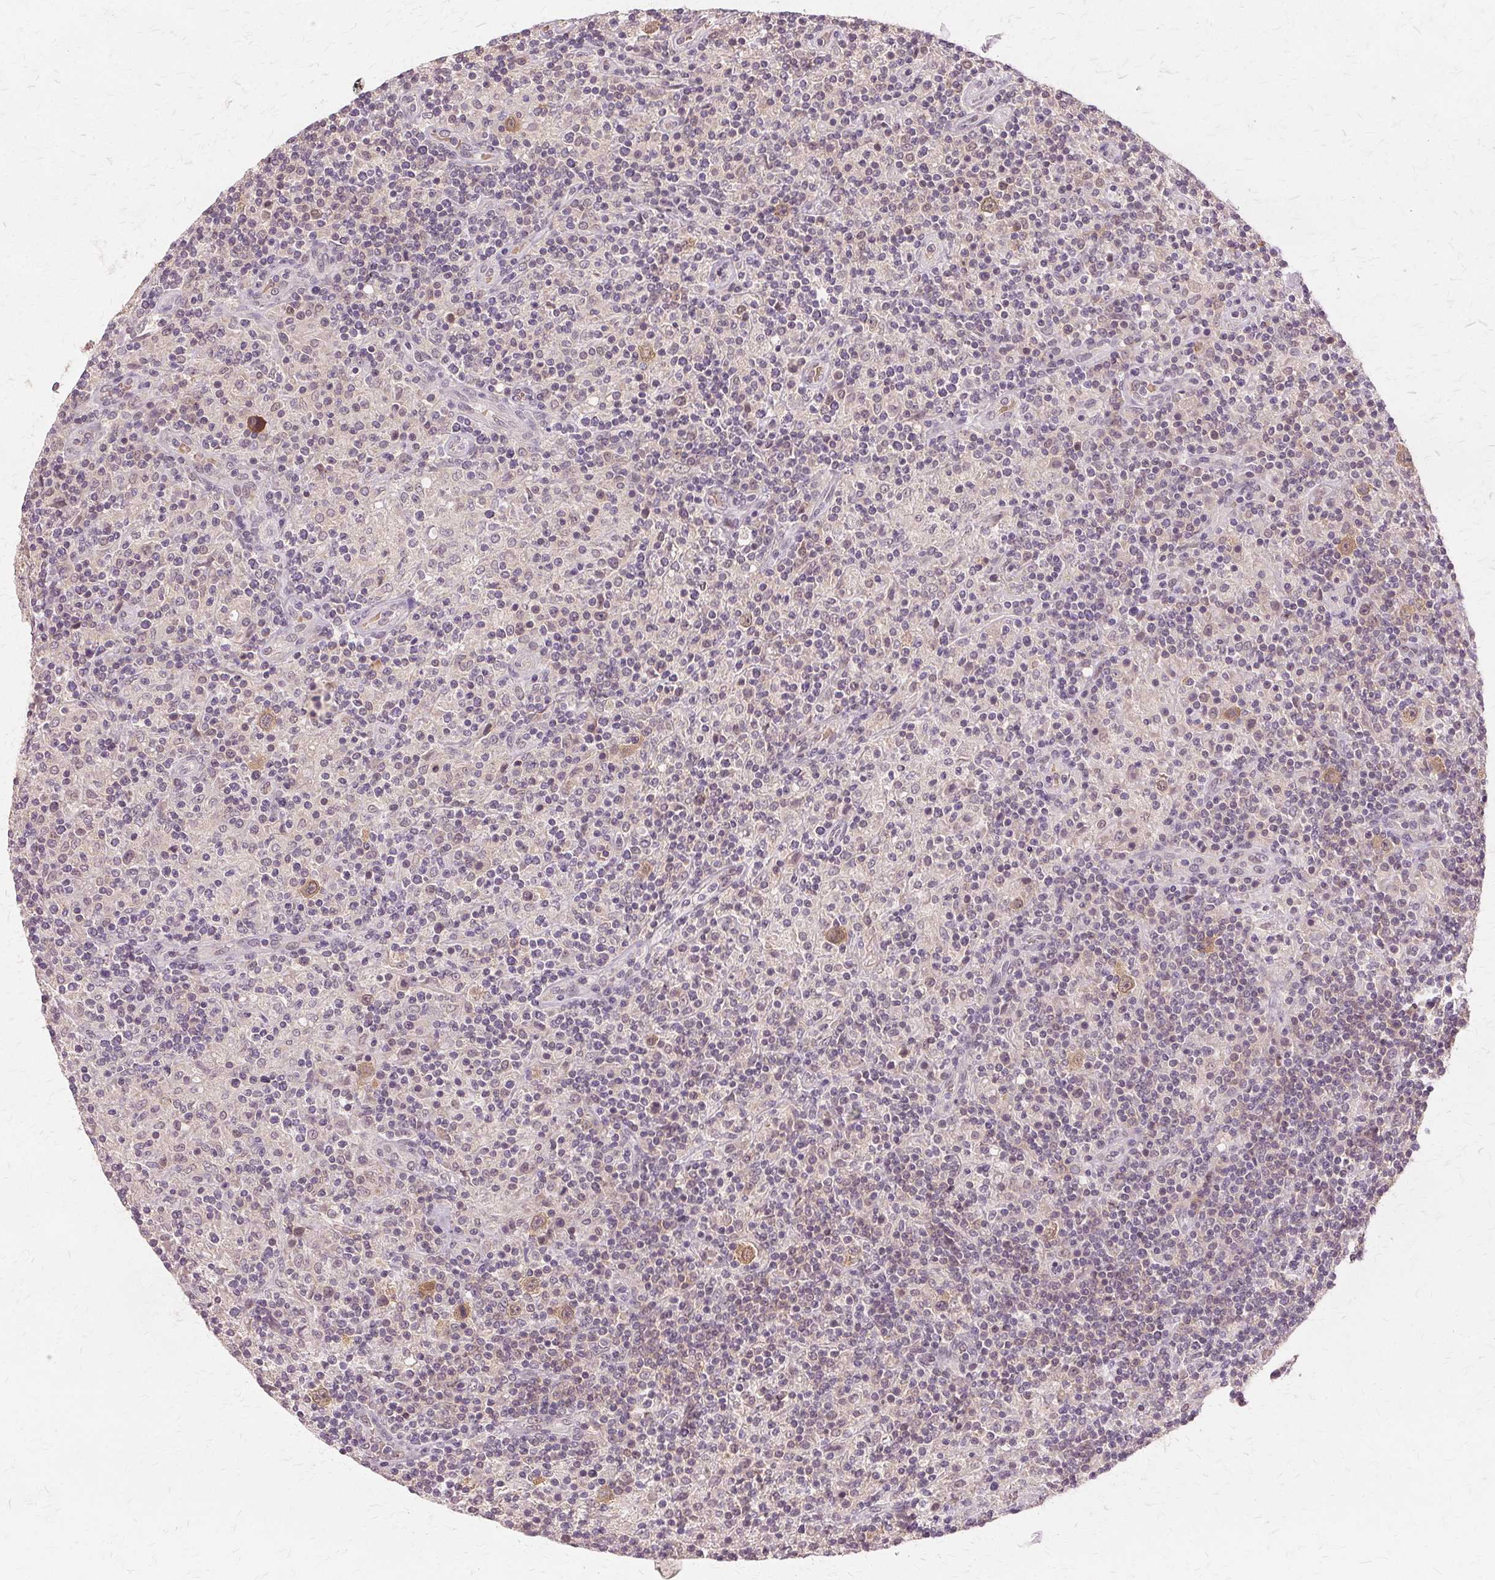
{"staining": {"intensity": "moderate", "quantity": ">75%", "location": "cytoplasmic/membranous,nuclear"}, "tissue": "lymphoma", "cell_type": "Tumor cells", "image_type": "cancer", "snomed": [{"axis": "morphology", "description": "Hodgkin's disease, NOS"}, {"axis": "topography", "description": "Lymph node"}], "caption": "Moderate cytoplasmic/membranous and nuclear staining is identified in approximately >75% of tumor cells in Hodgkin's disease.", "gene": "PRMT5", "patient": {"sex": "male", "age": 70}}